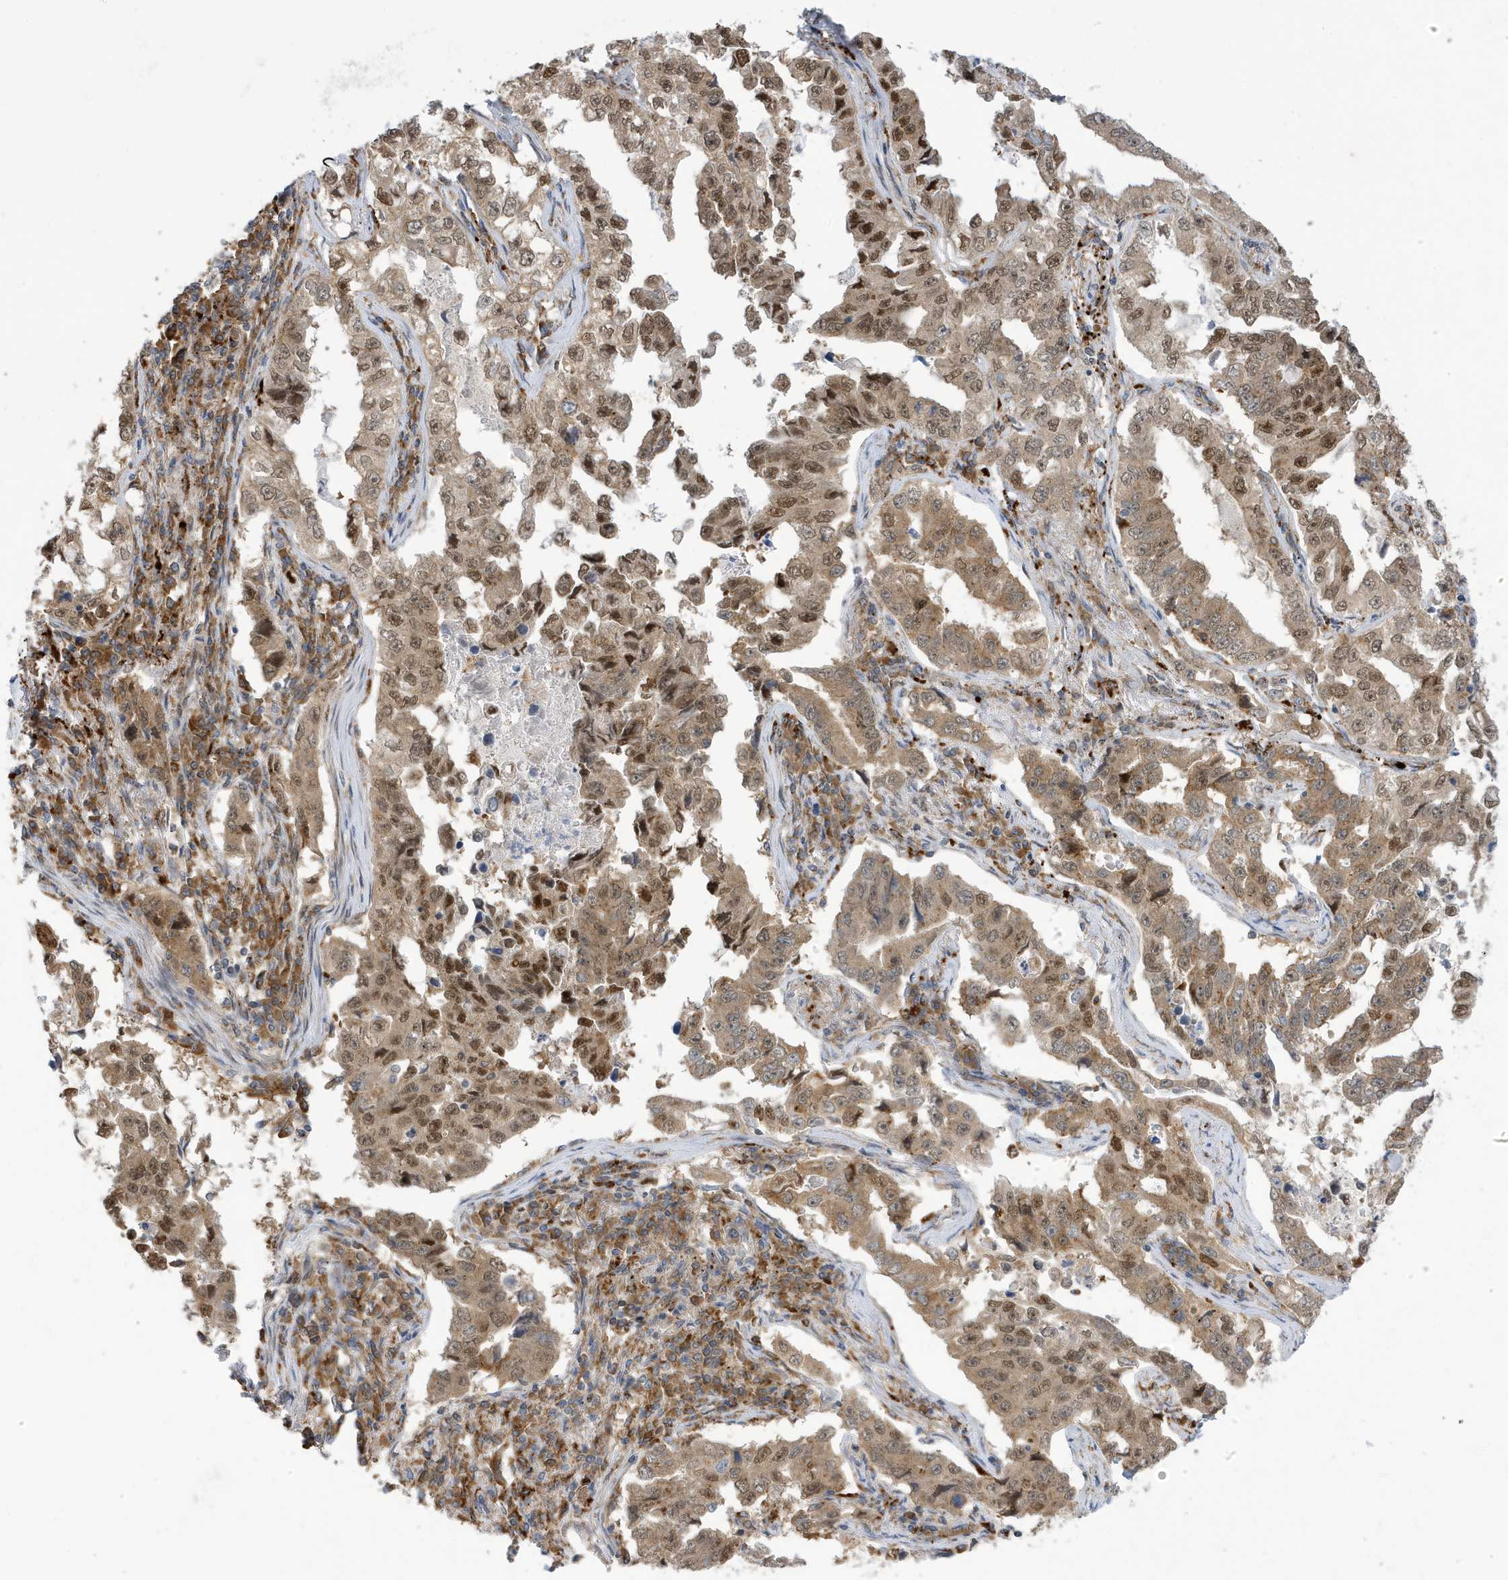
{"staining": {"intensity": "moderate", "quantity": ">75%", "location": "cytoplasmic/membranous,nuclear"}, "tissue": "lung cancer", "cell_type": "Tumor cells", "image_type": "cancer", "snomed": [{"axis": "morphology", "description": "Adenocarcinoma, NOS"}, {"axis": "topography", "description": "Lung"}], "caption": "DAB (3,3'-diaminobenzidine) immunohistochemical staining of lung cancer exhibits moderate cytoplasmic/membranous and nuclear protein staining in about >75% of tumor cells.", "gene": "ZNF507", "patient": {"sex": "female", "age": 51}}